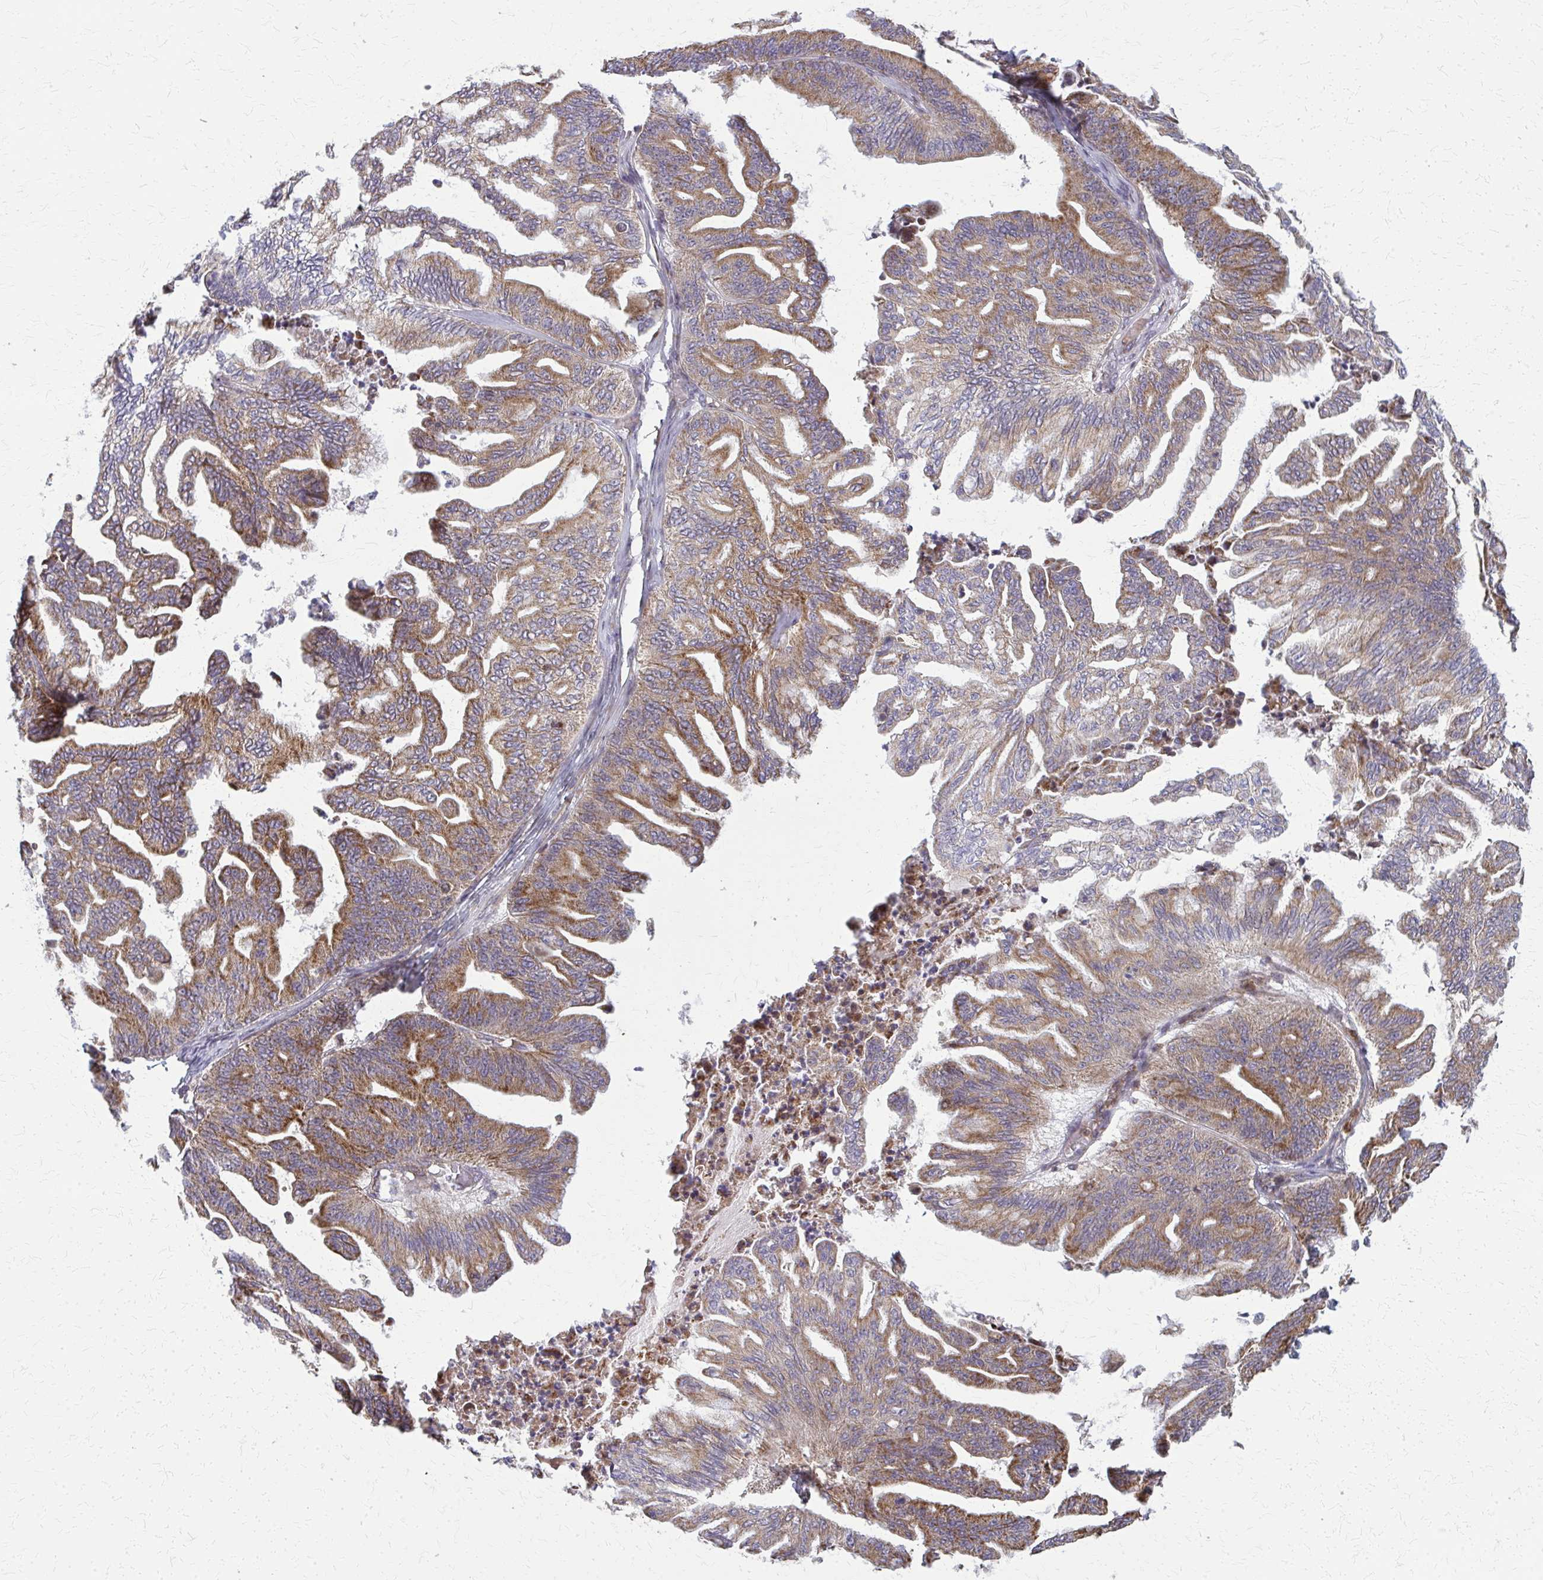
{"staining": {"intensity": "moderate", "quantity": ">75%", "location": "cytoplasmic/membranous"}, "tissue": "ovarian cancer", "cell_type": "Tumor cells", "image_type": "cancer", "snomed": [{"axis": "morphology", "description": "Cystadenocarcinoma, mucinous, NOS"}, {"axis": "topography", "description": "Ovary"}], "caption": "This histopathology image demonstrates IHC staining of mucinous cystadenocarcinoma (ovarian), with medium moderate cytoplasmic/membranous staining in approximately >75% of tumor cells.", "gene": "MCCC1", "patient": {"sex": "female", "age": 67}}